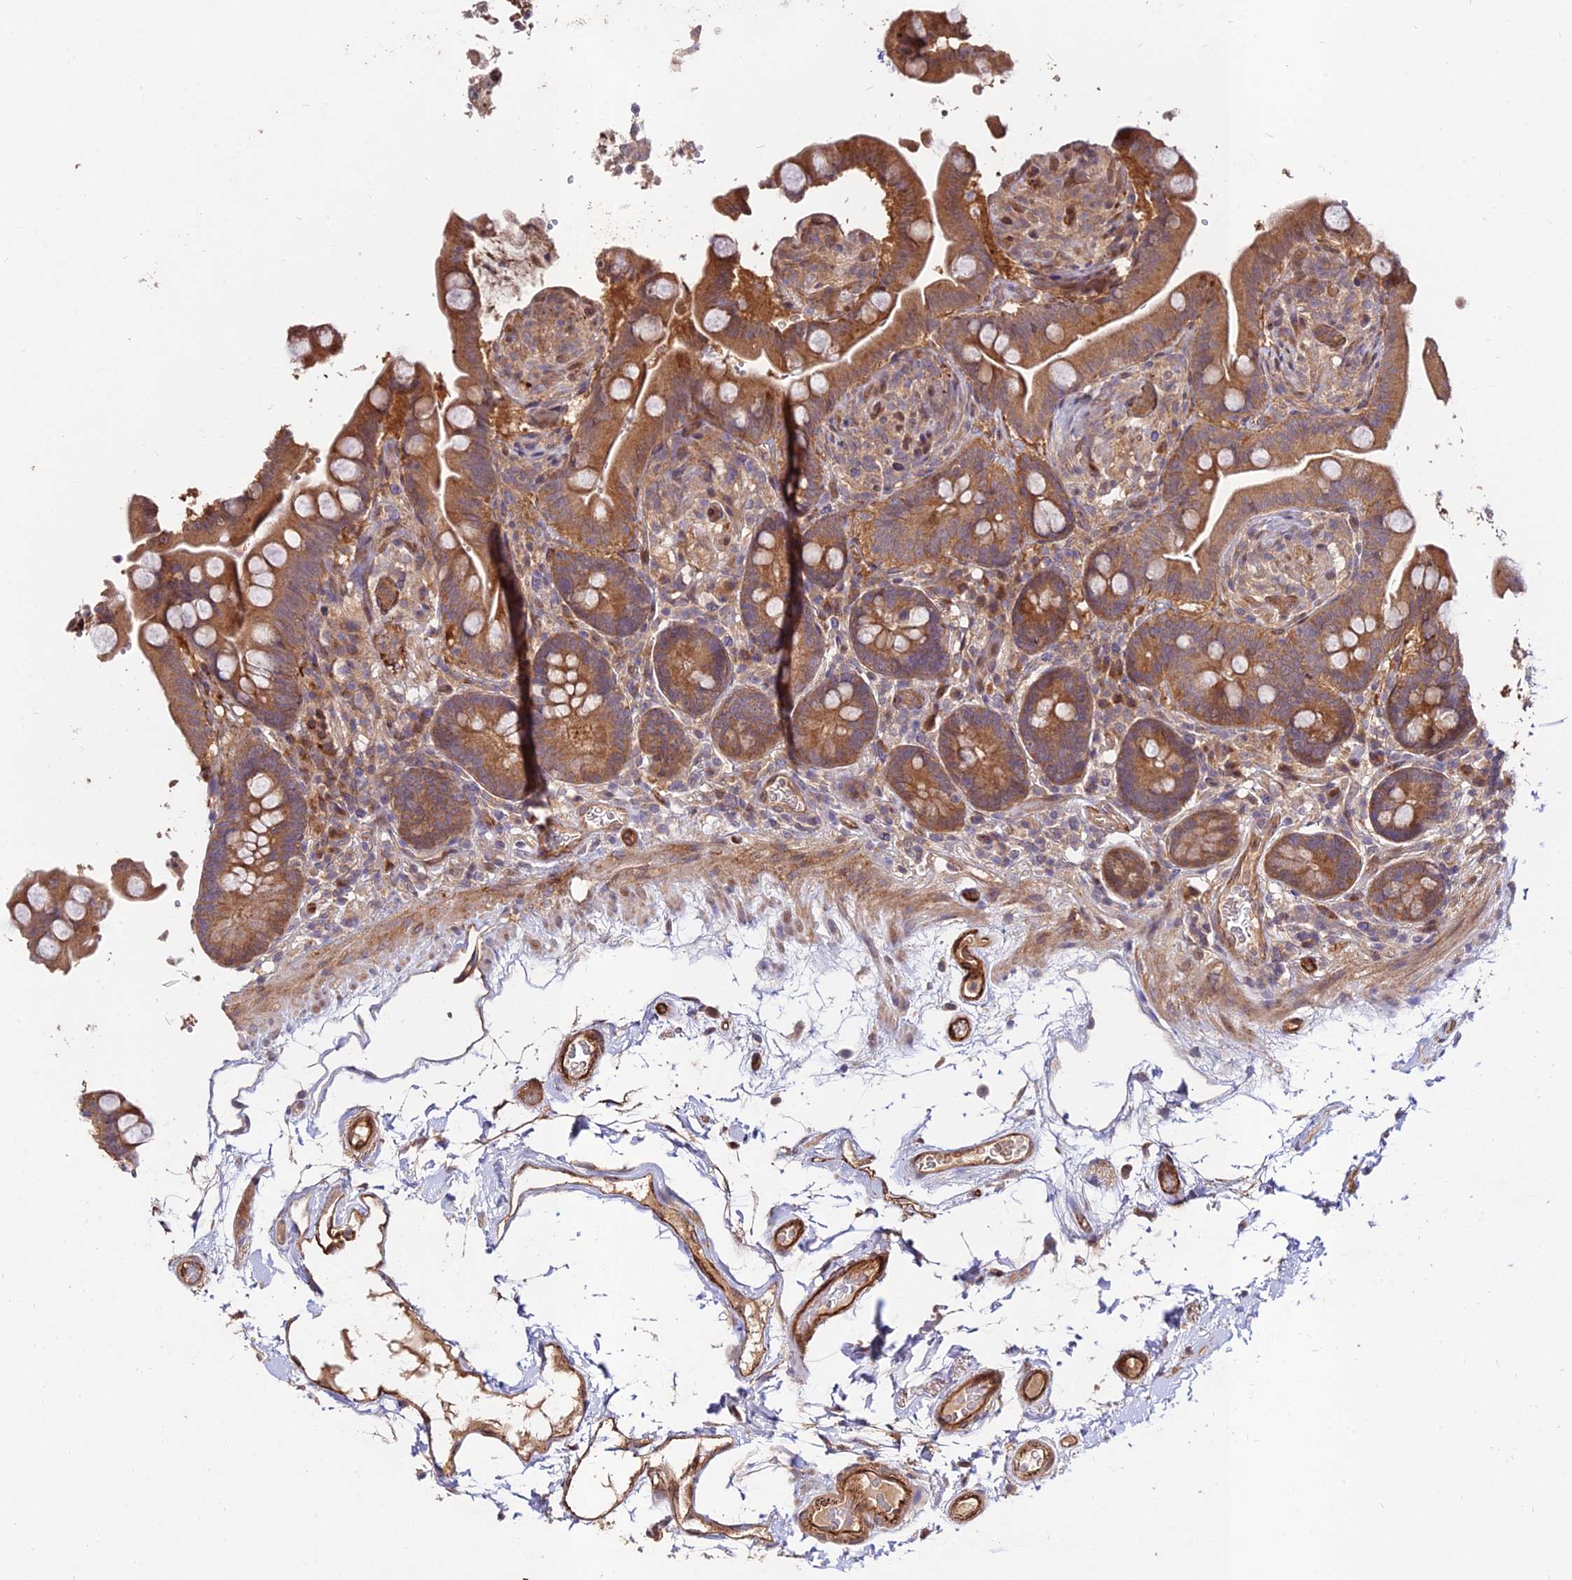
{"staining": {"intensity": "moderate", "quantity": ">75%", "location": "cytoplasmic/membranous"}, "tissue": "colon", "cell_type": "Endothelial cells", "image_type": "normal", "snomed": [{"axis": "morphology", "description": "Normal tissue, NOS"}, {"axis": "topography", "description": "Smooth muscle"}, {"axis": "topography", "description": "Colon"}], "caption": "Immunohistochemical staining of benign human colon exhibits medium levels of moderate cytoplasmic/membranous positivity in approximately >75% of endothelial cells. (DAB IHC, brown staining for protein, blue staining for nuclei).", "gene": "GRTP1", "patient": {"sex": "male", "age": 73}}